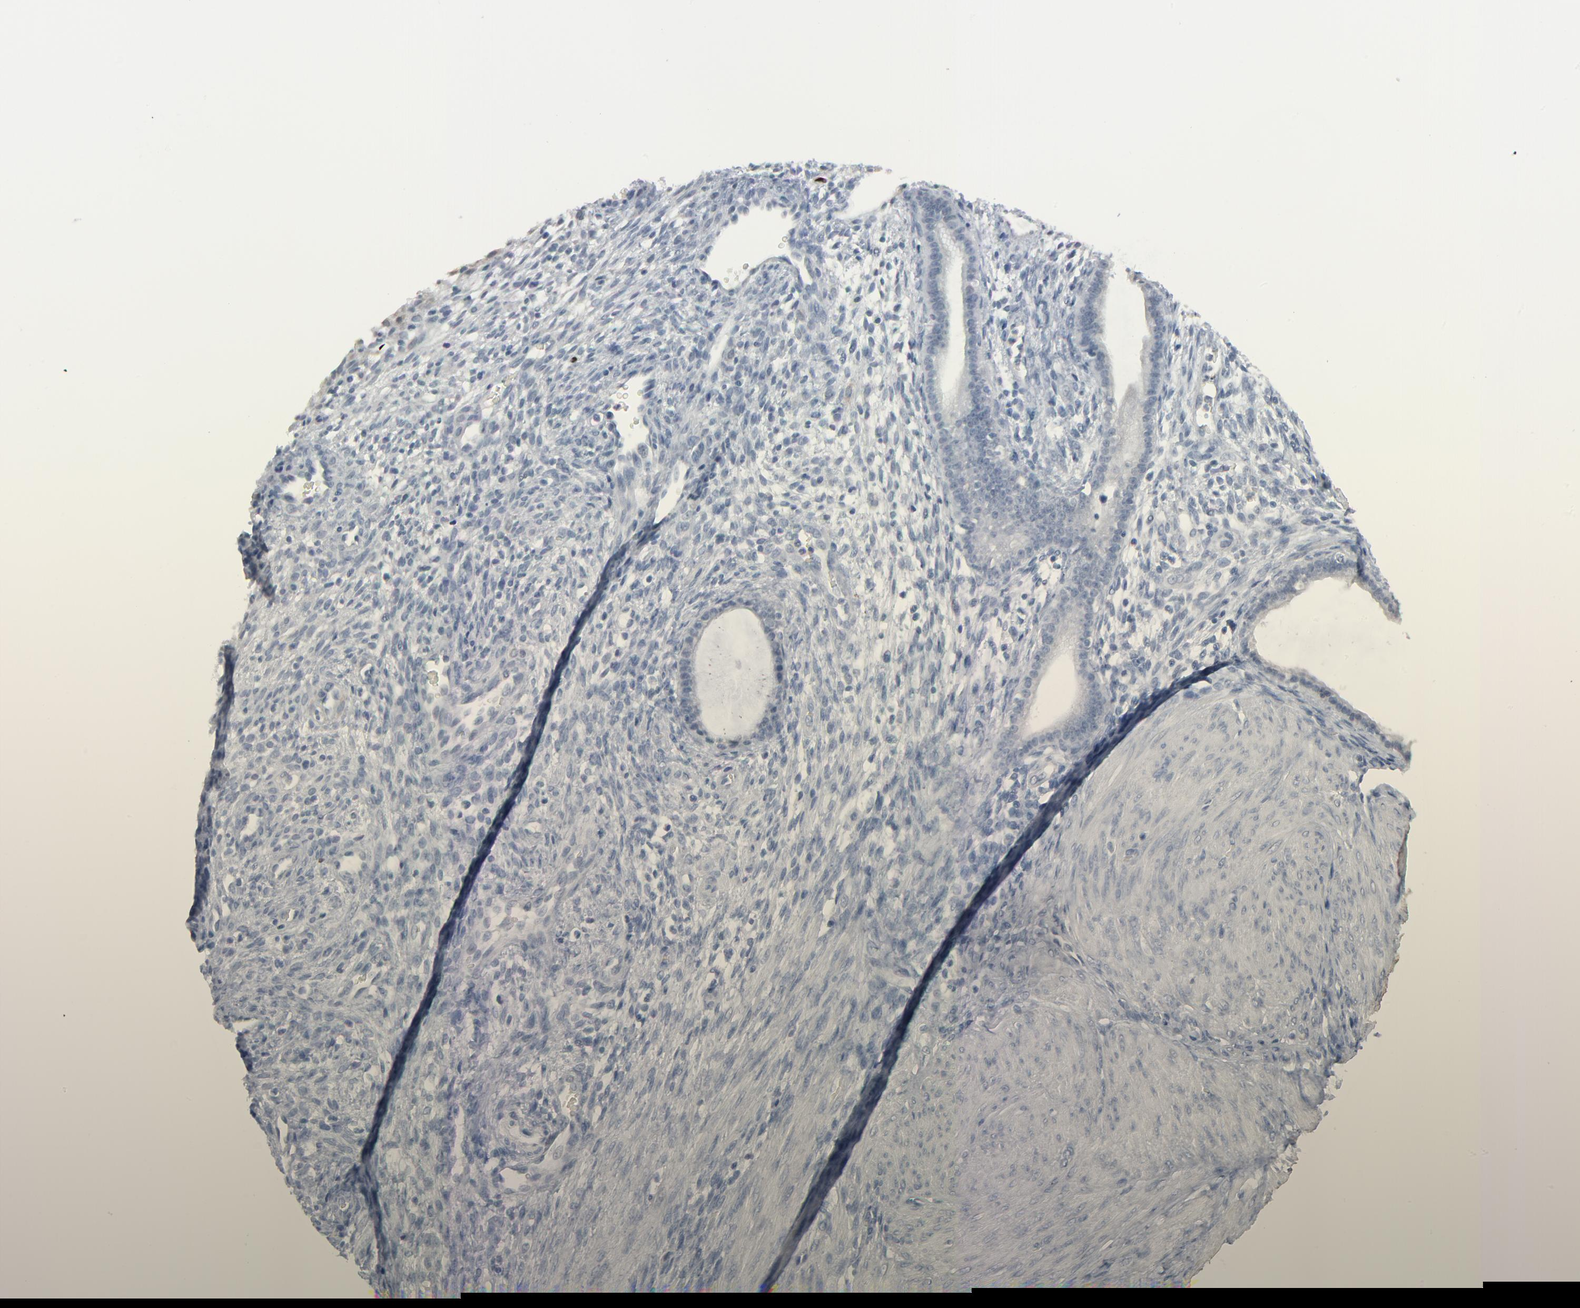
{"staining": {"intensity": "negative", "quantity": "none", "location": "none"}, "tissue": "endometrium", "cell_type": "Cells in endometrial stroma", "image_type": "normal", "snomed": [{"axis": "morphology", "description": "Normal tissue, NOS"}, {"axis": "topography", "description": "Endometrium"}], "caption": "The immunohistochemistry (IHC) micrograph has no significant staining in cells in endometrial stroma of endometrium. (DAB immunohistochemistry with hematoxylin counter stain).", "gene": "SAGE1", "patient": {"sex": "female", "age": 72}}